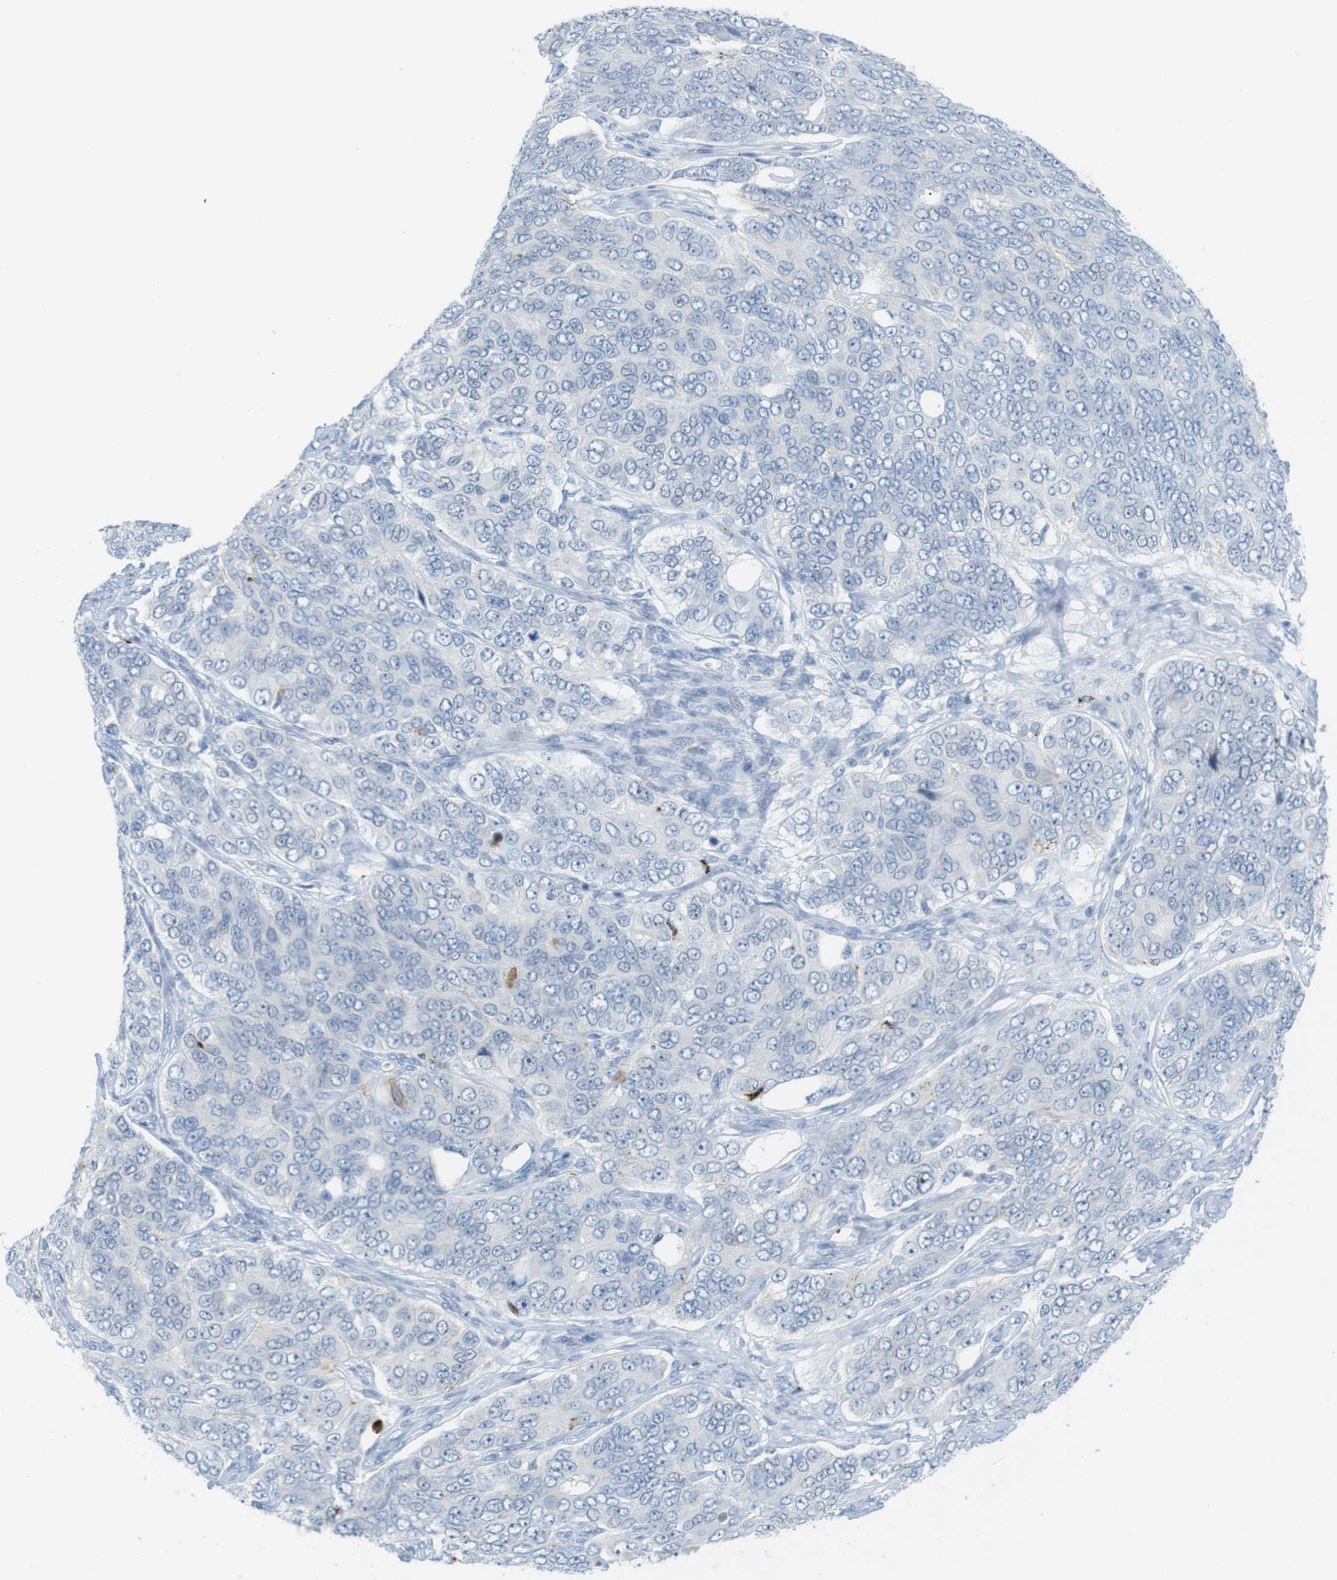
{"staining": {"intensity": "negative", "quantity": "none", "location": "none"}, "tissue": "ovarian cancer", "cell_type": "Tumor cells", "image_type": "cancer", "snomed": [{"axis": "morphology", "description": "Carcinoma, endometroid"}, {"axis": "topography", "description": "Ovary"}], "caption": "IHC of ovarian cancer demonstrates no staining in tumor cells.", "gene": "YIPF1", "patient": {"sex": "female", "age": 51}}